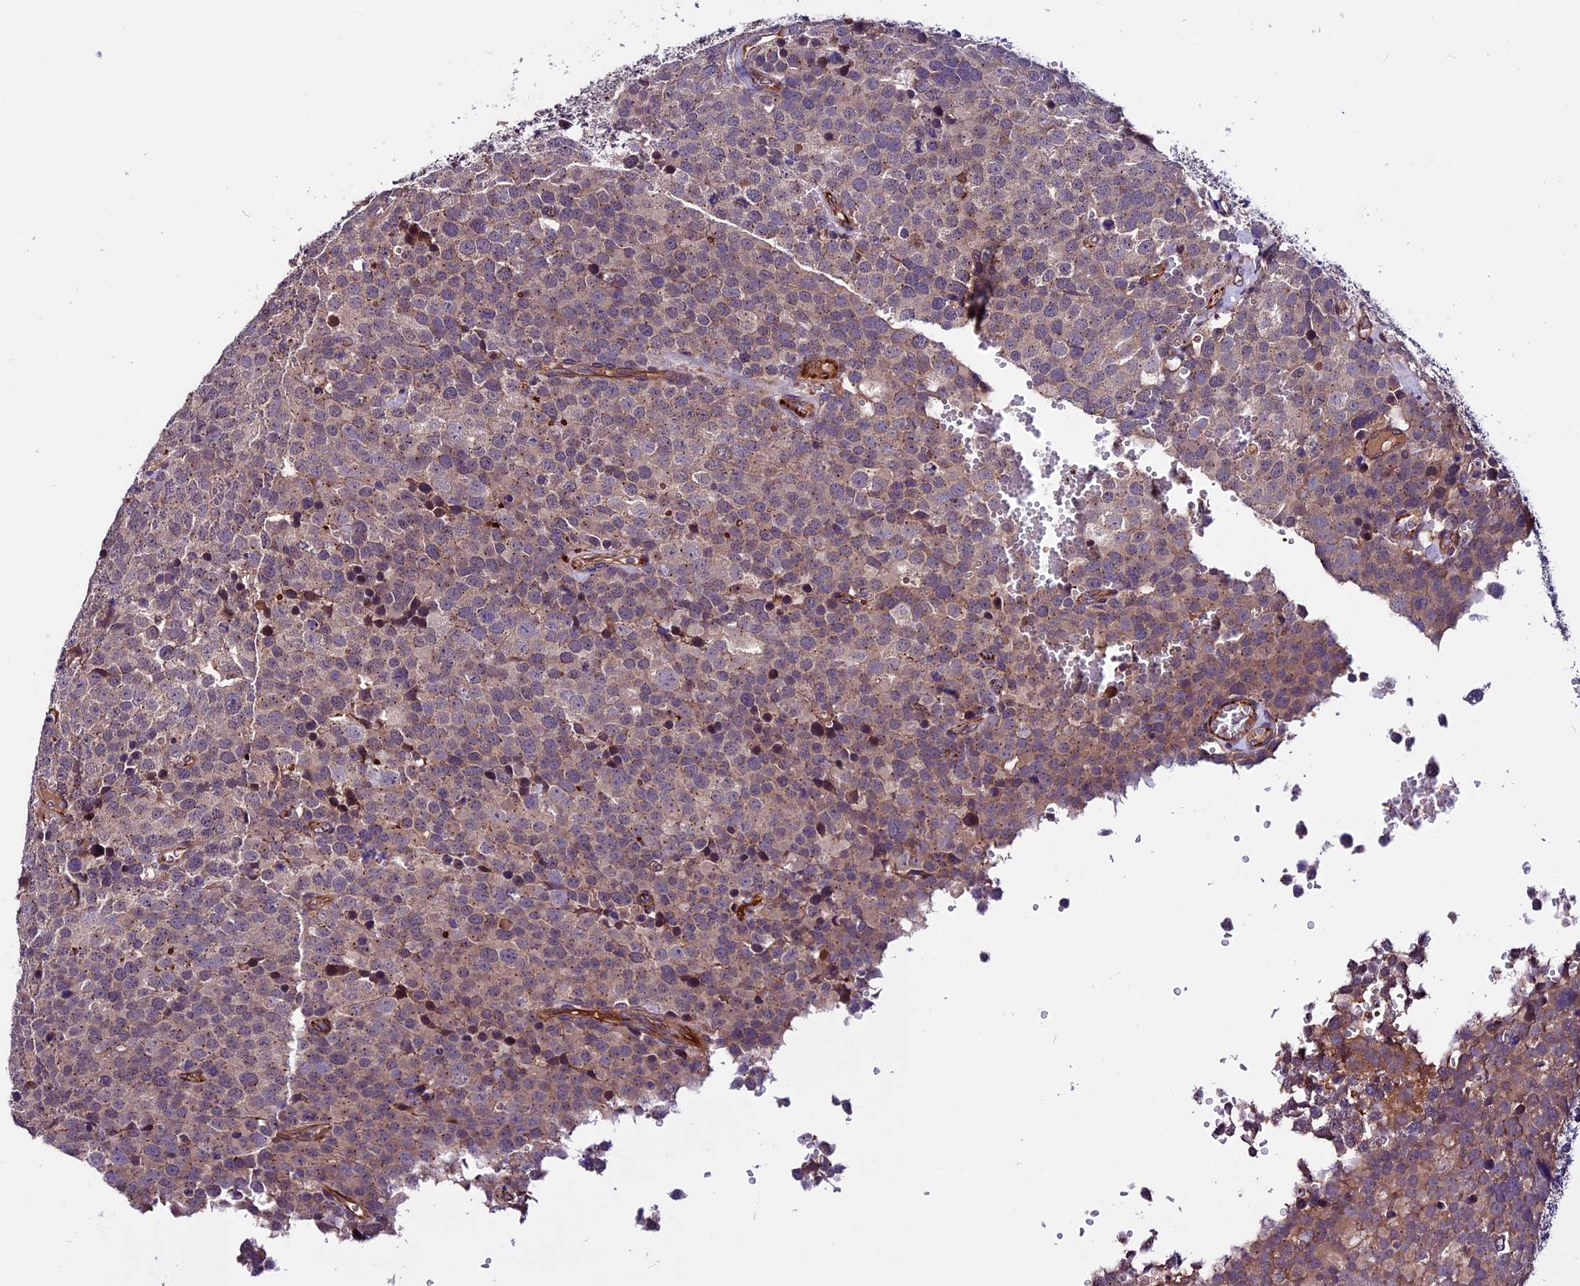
{"staining": {"intensity": "weak", "quantity": ">75%", "location": "cytoplasmic/membranous"}, "tissue": "testis cancer", "cell_type": "Tumor cells", "image_type": "cancer", "snomed": [{"axis": "morphology", "description": "Seminoma, NOS"}, {"axis": "topography", "description": "Testis"}], "caption": "Immunohistochemical staining of testis cancer exhibits weak cytoplasmic/membranous protein positivity in approximately >75% of tumor cells.", "gene": "RINL", "patient": {"sex": "male", "age": 71}}